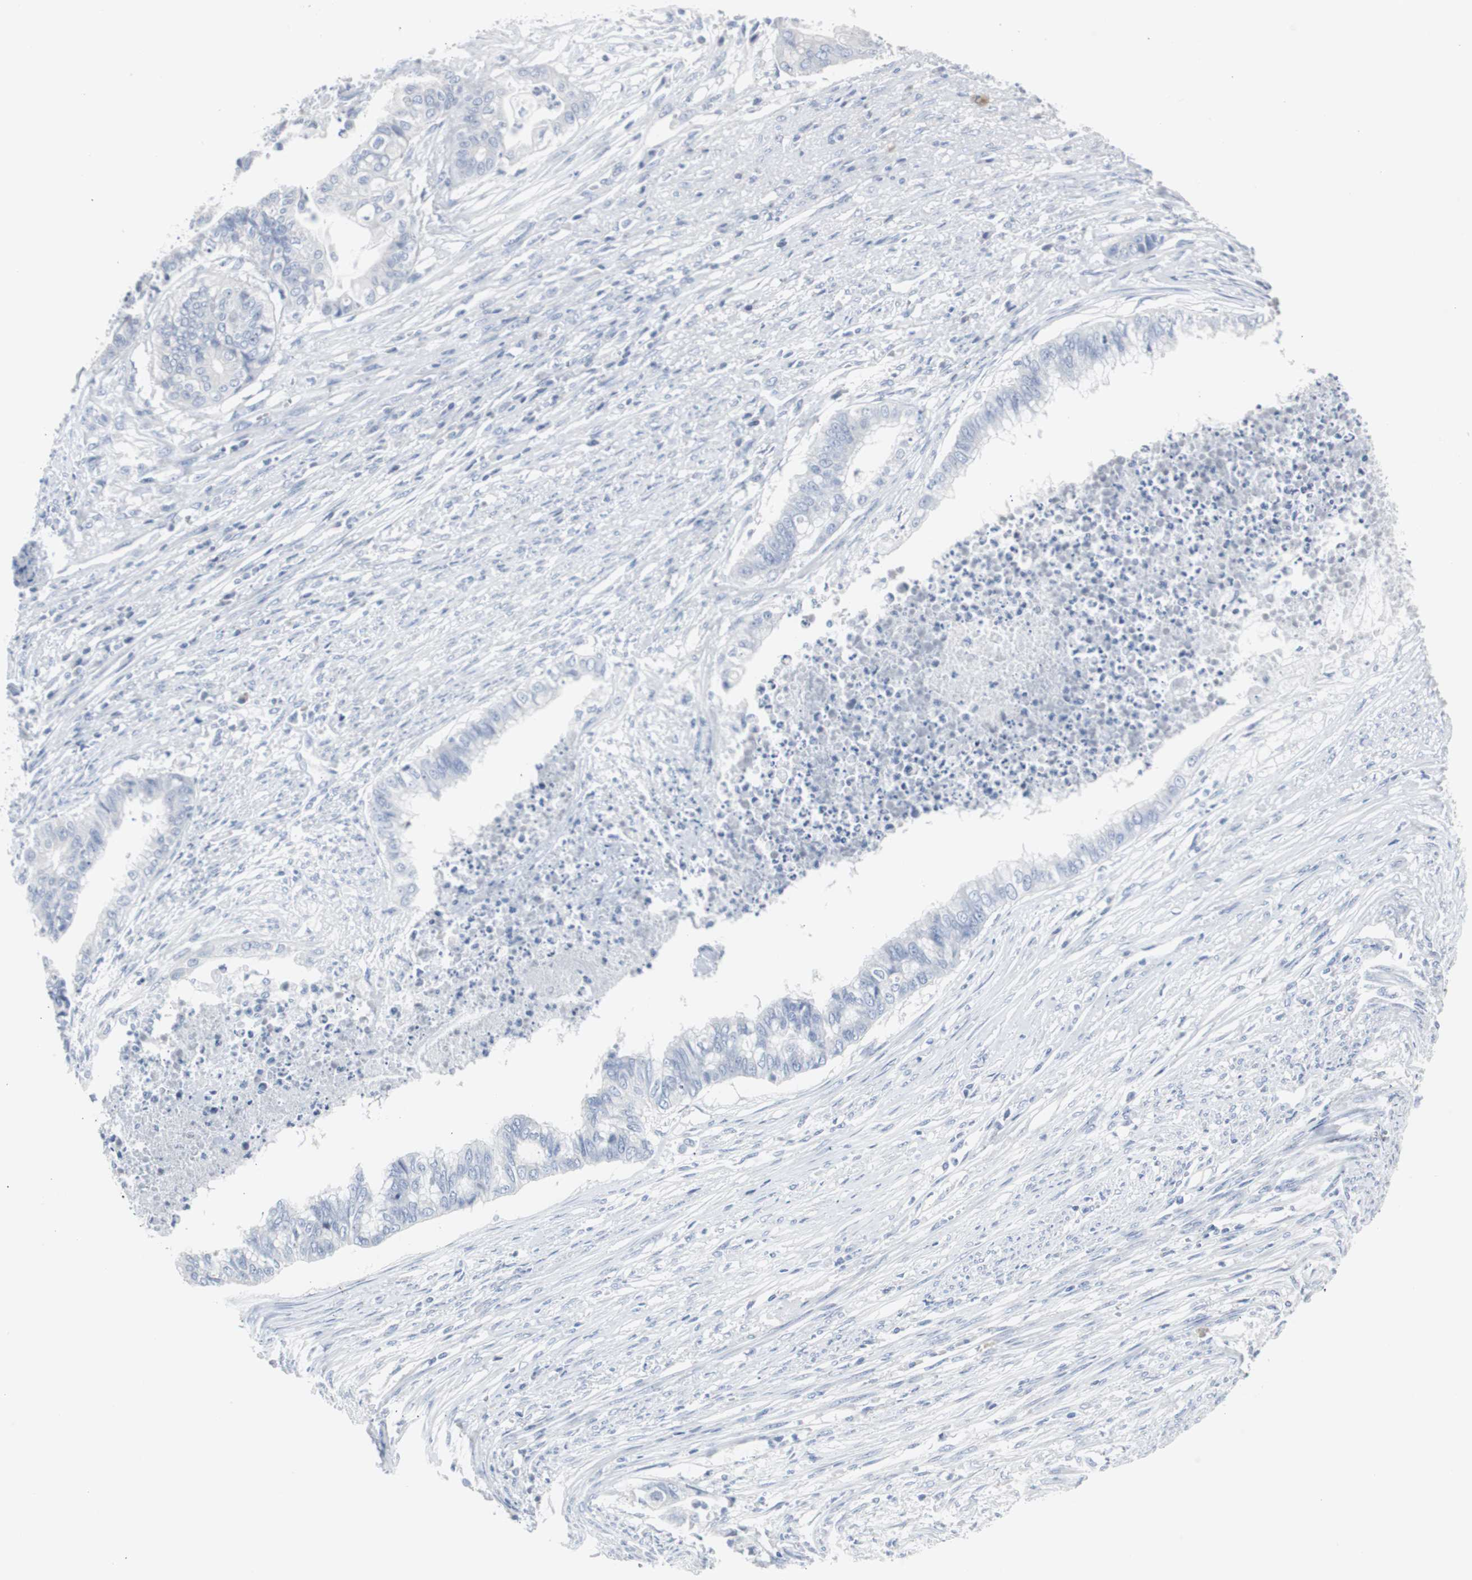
{"staining": {"intensity": "negative", "quantity": "none", "location": "none"}, "tissue": "endometrial cancer", "cell_type": "Tumor cells", "image_type": "cancer", "snomed": [{"axis": "morphology", "description": "Adenocarcinoma, NOS"}, {"axis": "topography", "description": "Endometrium"}], "caption": "Immunohistochemistry (IHC) micrograph of neoplastic tissue: human endometrial cancer (adenocarcinoma) stained with DAB (3,3'-diaminobenzidine) reveals no significant protein positivity in tumor cells.", "gene": "S100A7", "patient": {"sex": "female", "age": 79}}